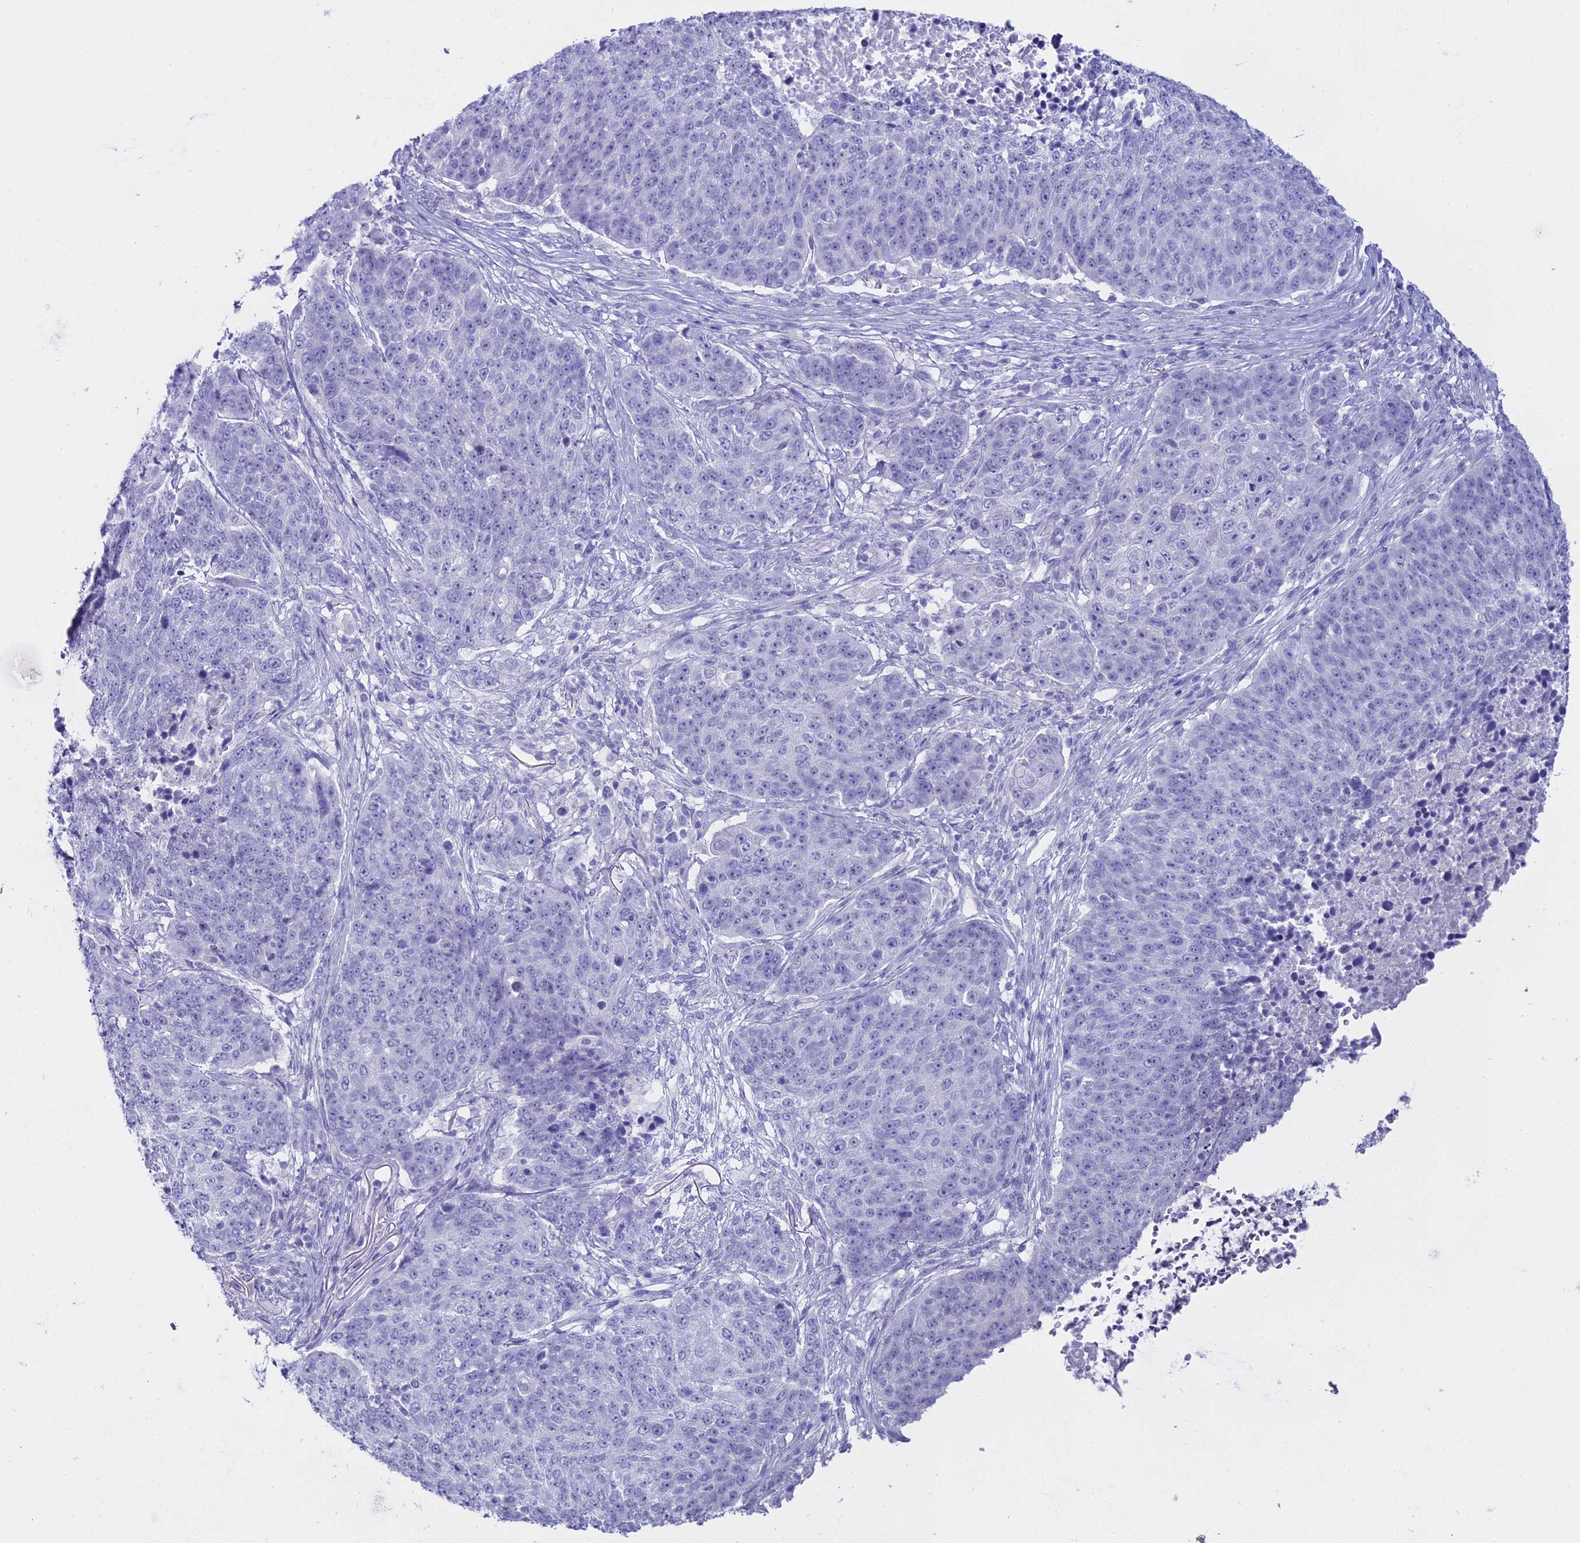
{"staining": {"intensity": "negative", "quantity": "none", "location": "none"}, "tissue": "lung cancer", "cell_type": "Tumor cells", "image_type": "cancer", "snomed": [{"axis": "morphology", "description": "Normal tissue, NOS"}, {"axis": "morphology", "description": "Squamous cell carcinoma, NOS"}, {"axis": "topography", "description": "Lymph node"}, {"axis": "topography", "description": "Lung"}], "caption": "High power microscopy histopathology image of an immunohistochemistry (IHC) image of lung cancer, revealing no significant positivity in tumor cells.", "gene": "ALPP", "patient": {"sex": "male", "age": 66}}